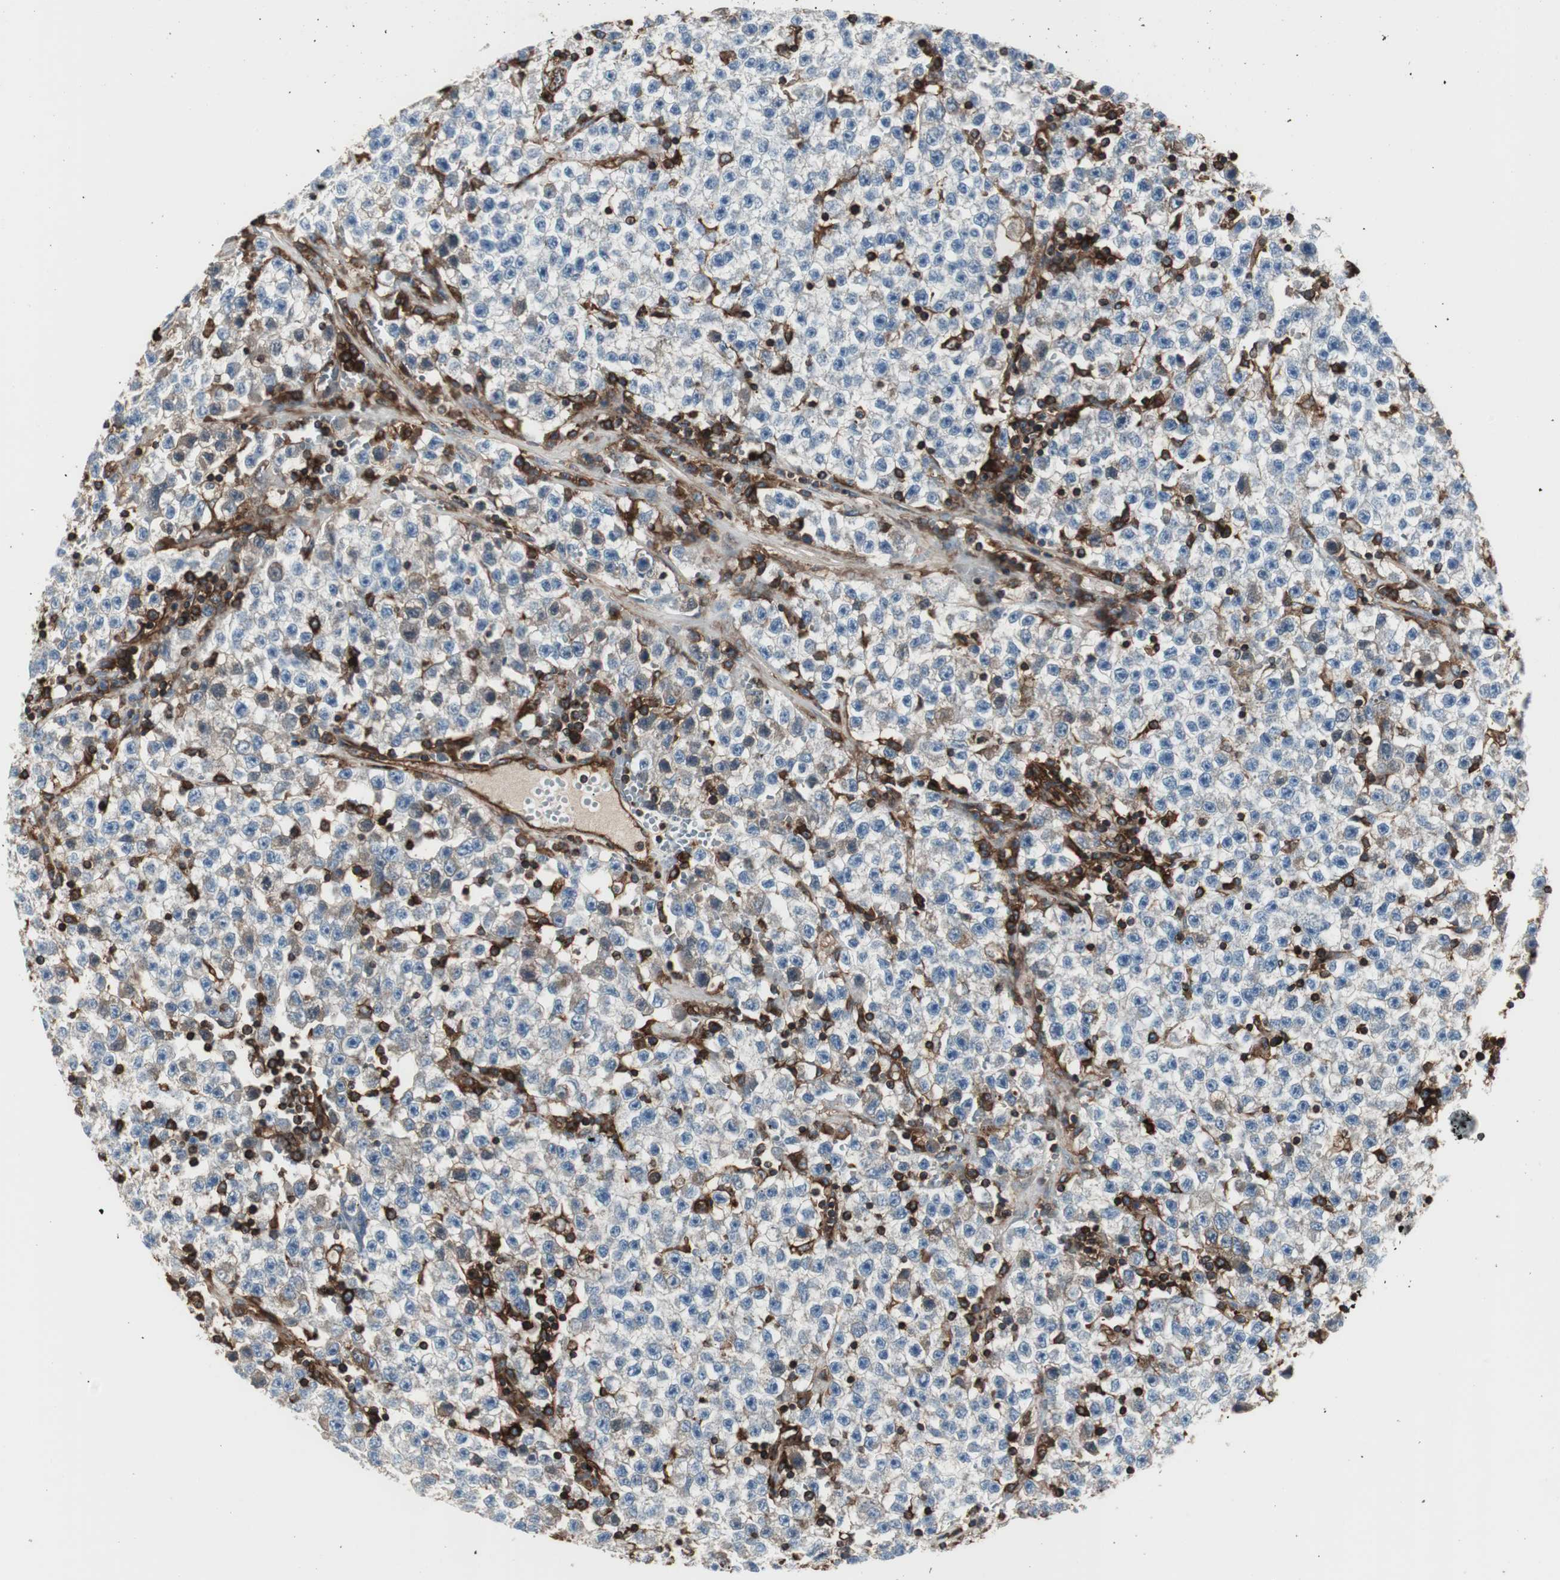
{"staining": {"intensity": "negative", "quantity": "none", "location": "none"}, "tissue": "testis cancer", "cell_type": "Tumor cells", "image_type": "cancer", "snomed": [{"axis": "morphology", "description": "Seminoma, NOS"}, {"axis": "topography", "description": "Testis"}], "caption": "Seminoma (testis) stained for a protein using IHC shows no expression tumor cells.", "gene": "B2M", "patient": {"sex": "male", "age": 22}}